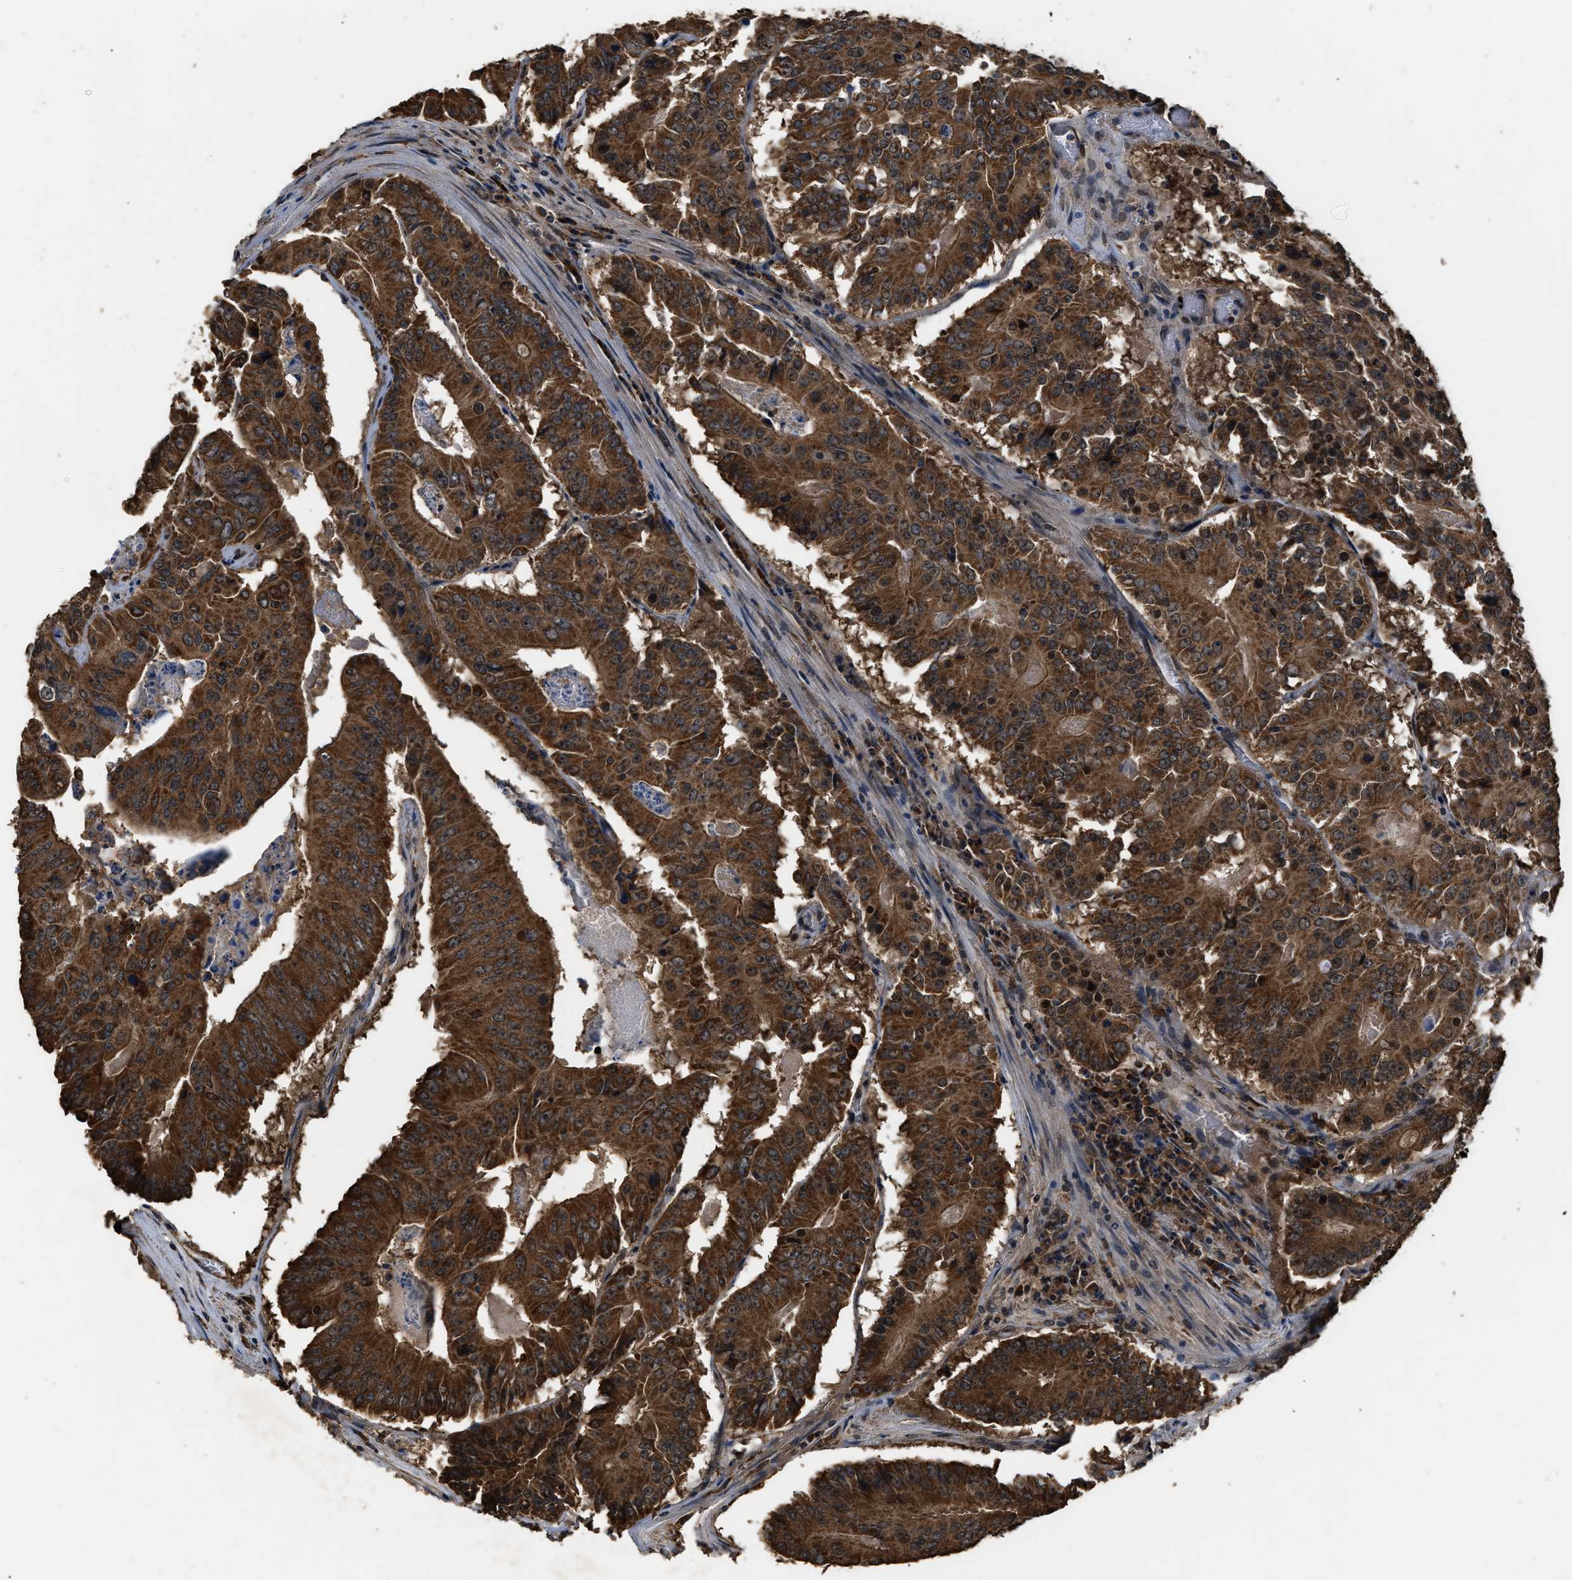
{"staining": {"intensity": "strong", "quantity": ">75%", "location": "cytoplasmic/membranous"}, "tissue": "colorectal cancer", "cell_type": "Tumor cells", "image_type": "cancer", "snomed": [{"axis": "morphology", "description": "Adenocarcinoma, NOS"}, {"axis": "topography", "description": "Colon"}], "caption": "Protein positivity by immunohistochemistry (IHC) reveals strong cytoplasmic/membranous staining in approximately >75% of tumor cells in colorectal adenocarcinoma.", "gene": "DENND6B", "patient": {"sex": "male", "age": 87}}